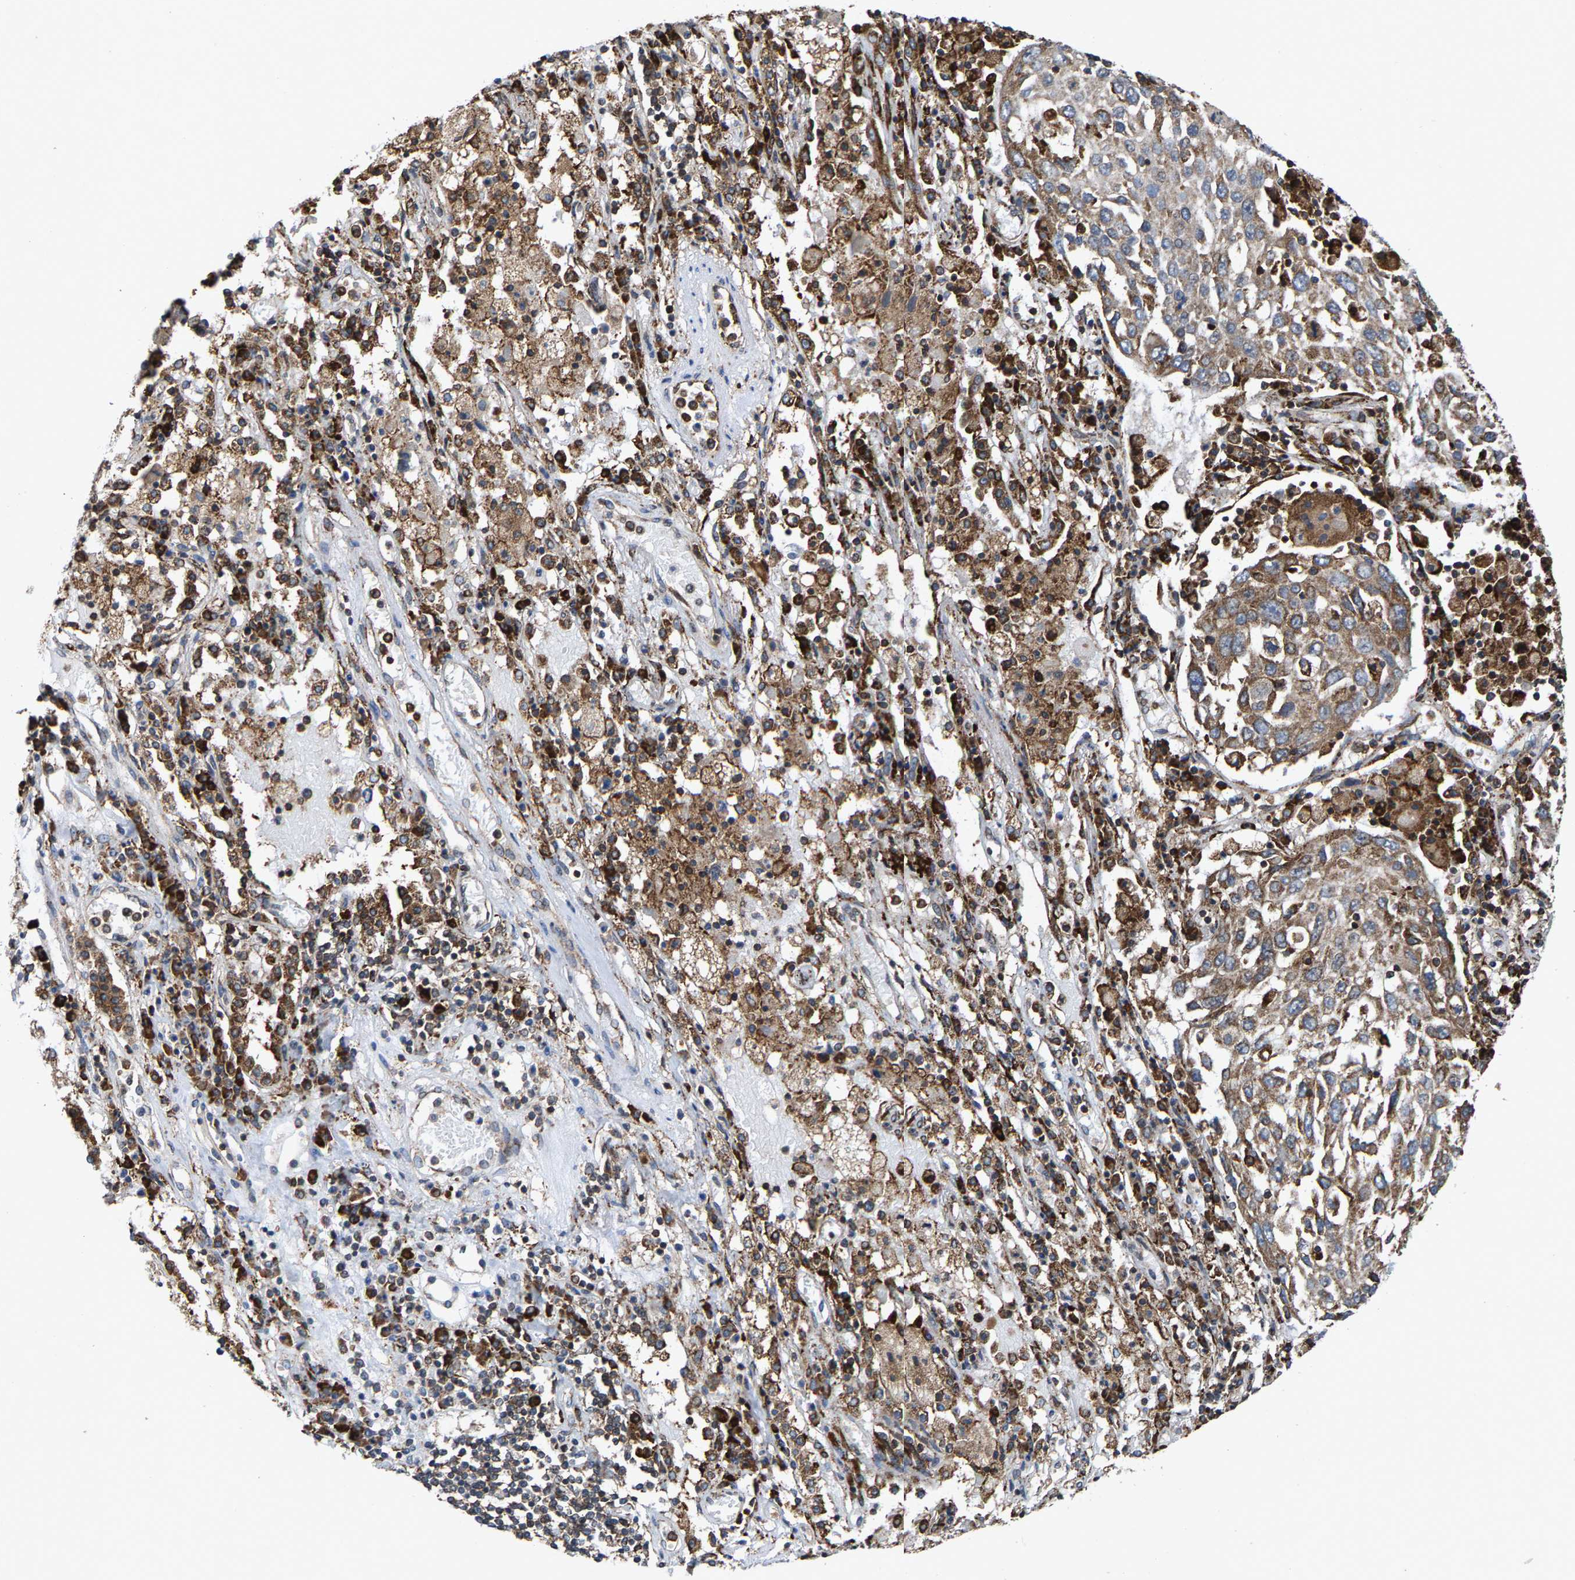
{"staining": {"intensity": "moderate", "quantity": ">75%", "location": "cytoplasmic/membranous"}, "tissue": "lung cancer", "cell_type": "Tumor cells", "image_type": "cancer", "snomed": [{"axis": "morphology", "description": "Squamous cell carcinoma, NOS"}, {"axis": "topography", "description": "Lung"}], "caption": "The photomicrograph exhibits staining of lung cancer, revealing moderate cytoplasmic/membranous protein staining (brown color) within tumor cells.", "gene": "FGD3", "patient": {"sex": "male", "age": 65}}